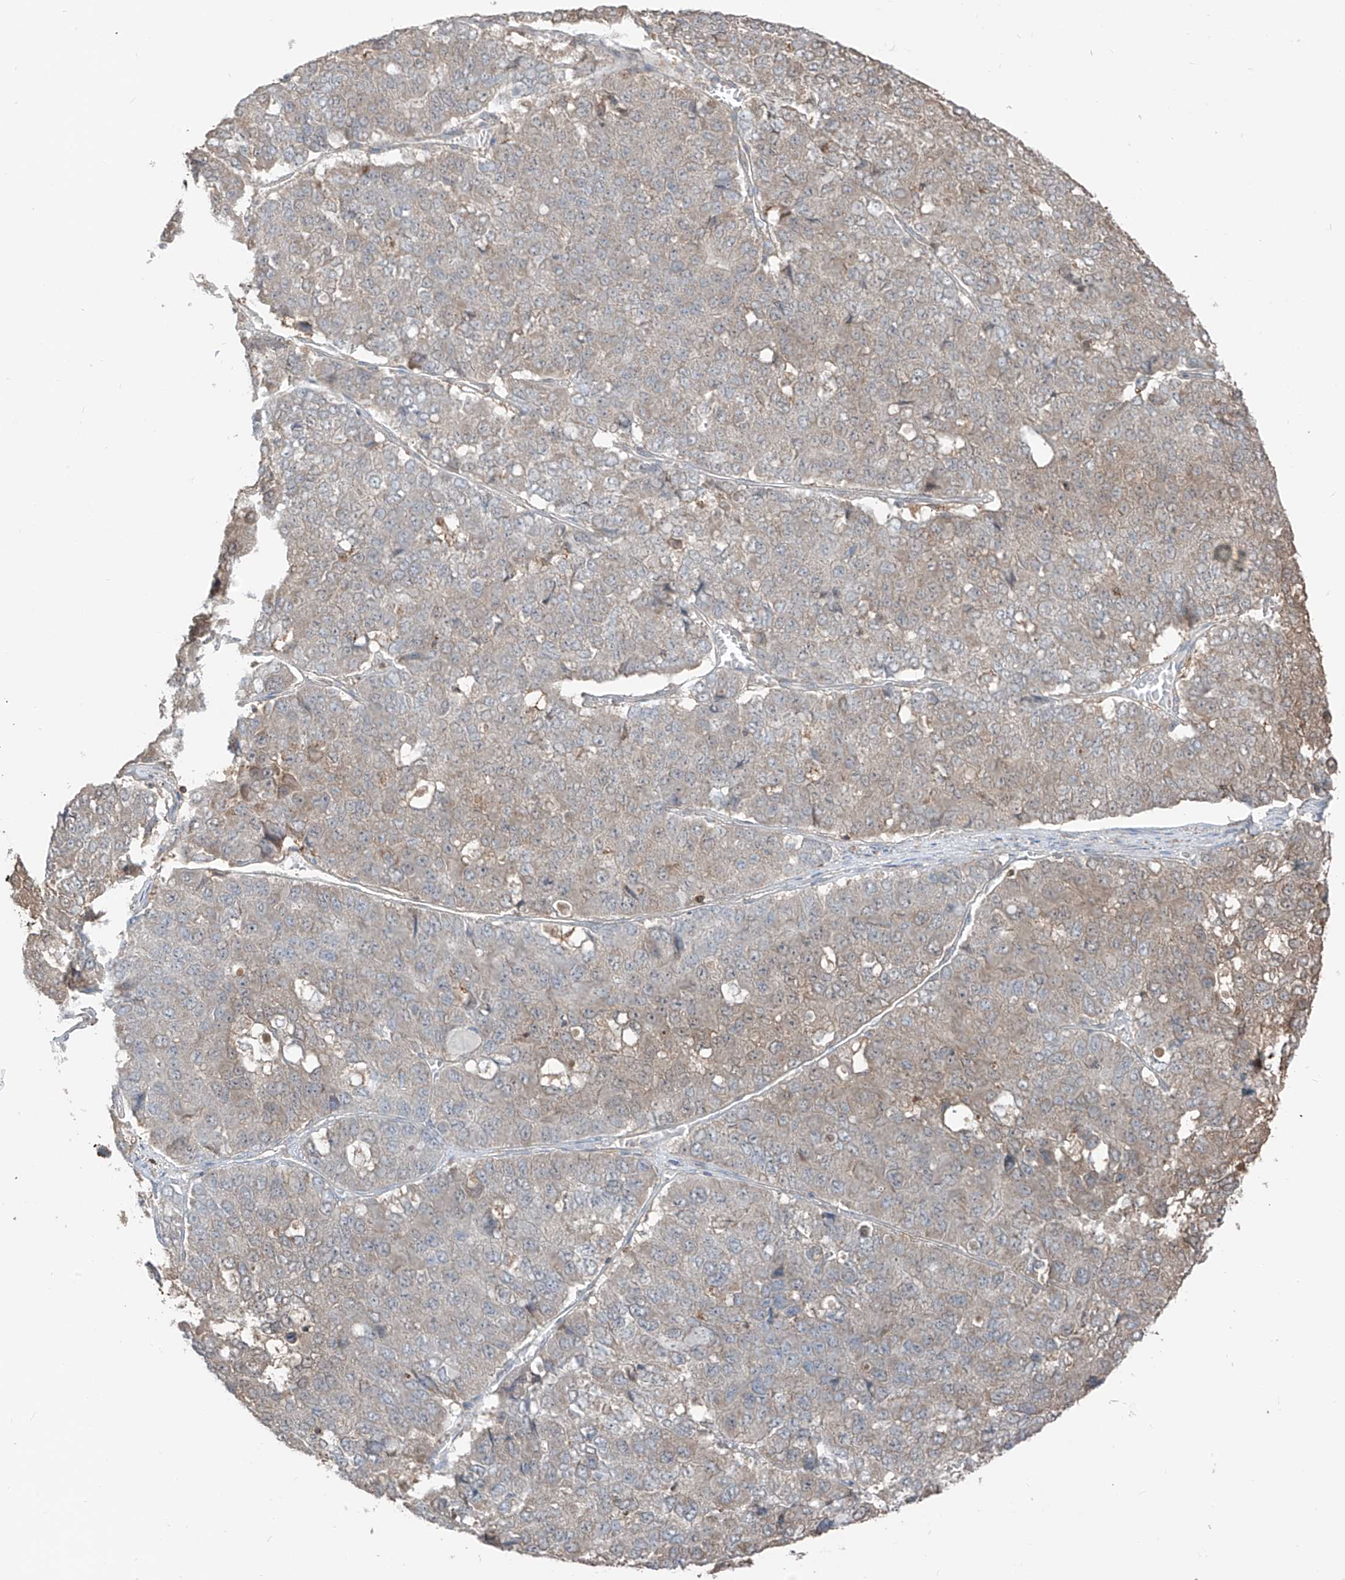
{"staining": {"intensity": "weak", "quantity": "<25%", "location": "cytoplasmic/membranous"}, "tissue": "pancreatic cancer", "cell_type": "Tumor cells", "image_type": "cancer", "snomed": [{"axis": "morphology", "description": "Adenocarcinoma, NOS"}, {"axis": "topography", "description": "Pancreas"}], "caption": "An immunohistochemistry (IHC) image of adenocarcinoma (pancreatic) is shown. There is no staining in tumor cells of adenocarcinoma (pancreatic). (DAB IHC with hematoxylin counter stain).", "gene": "ETHE1", "patient": {"sex": "male", "age": 50}}